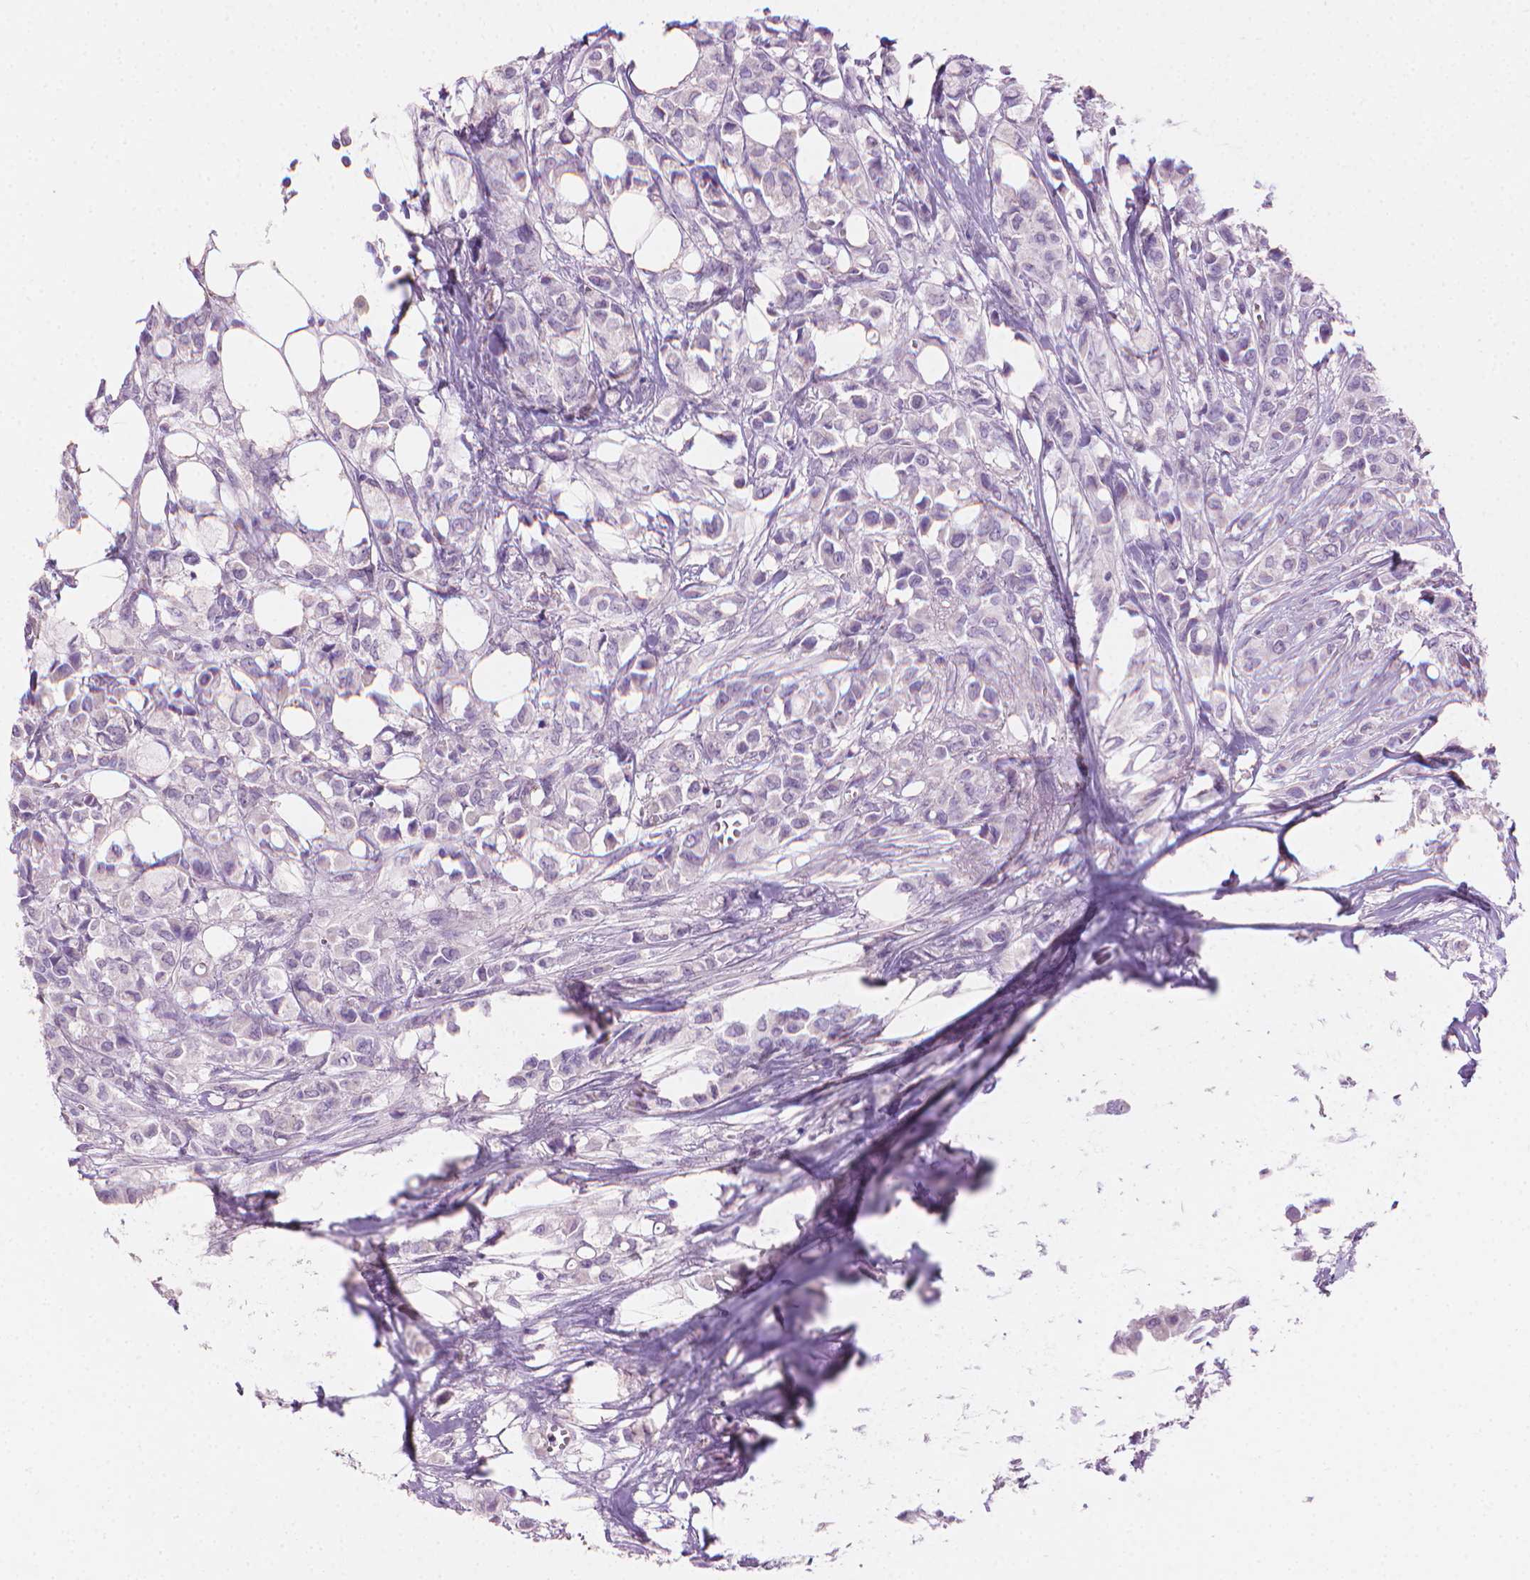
{"staining": {"intensity": "negative", "quantity": "none", "location": "none"}, "tissue": "breast cancer", "cell_type": "Tumor cells", "image_type": "cancer", "snomed": [{"axis": "morphology", "description": "Duct carcinoma"}, {"axis": "topography", "description": "Breast"}], "caption": "This is a micrograph of immunohistochemistry staining of breast cancer (infiltrating ductal carcinoma), which shows no expression in tumor cells.", "gene": "MLANA", "patient": {"sex": "female", "age": 85}}